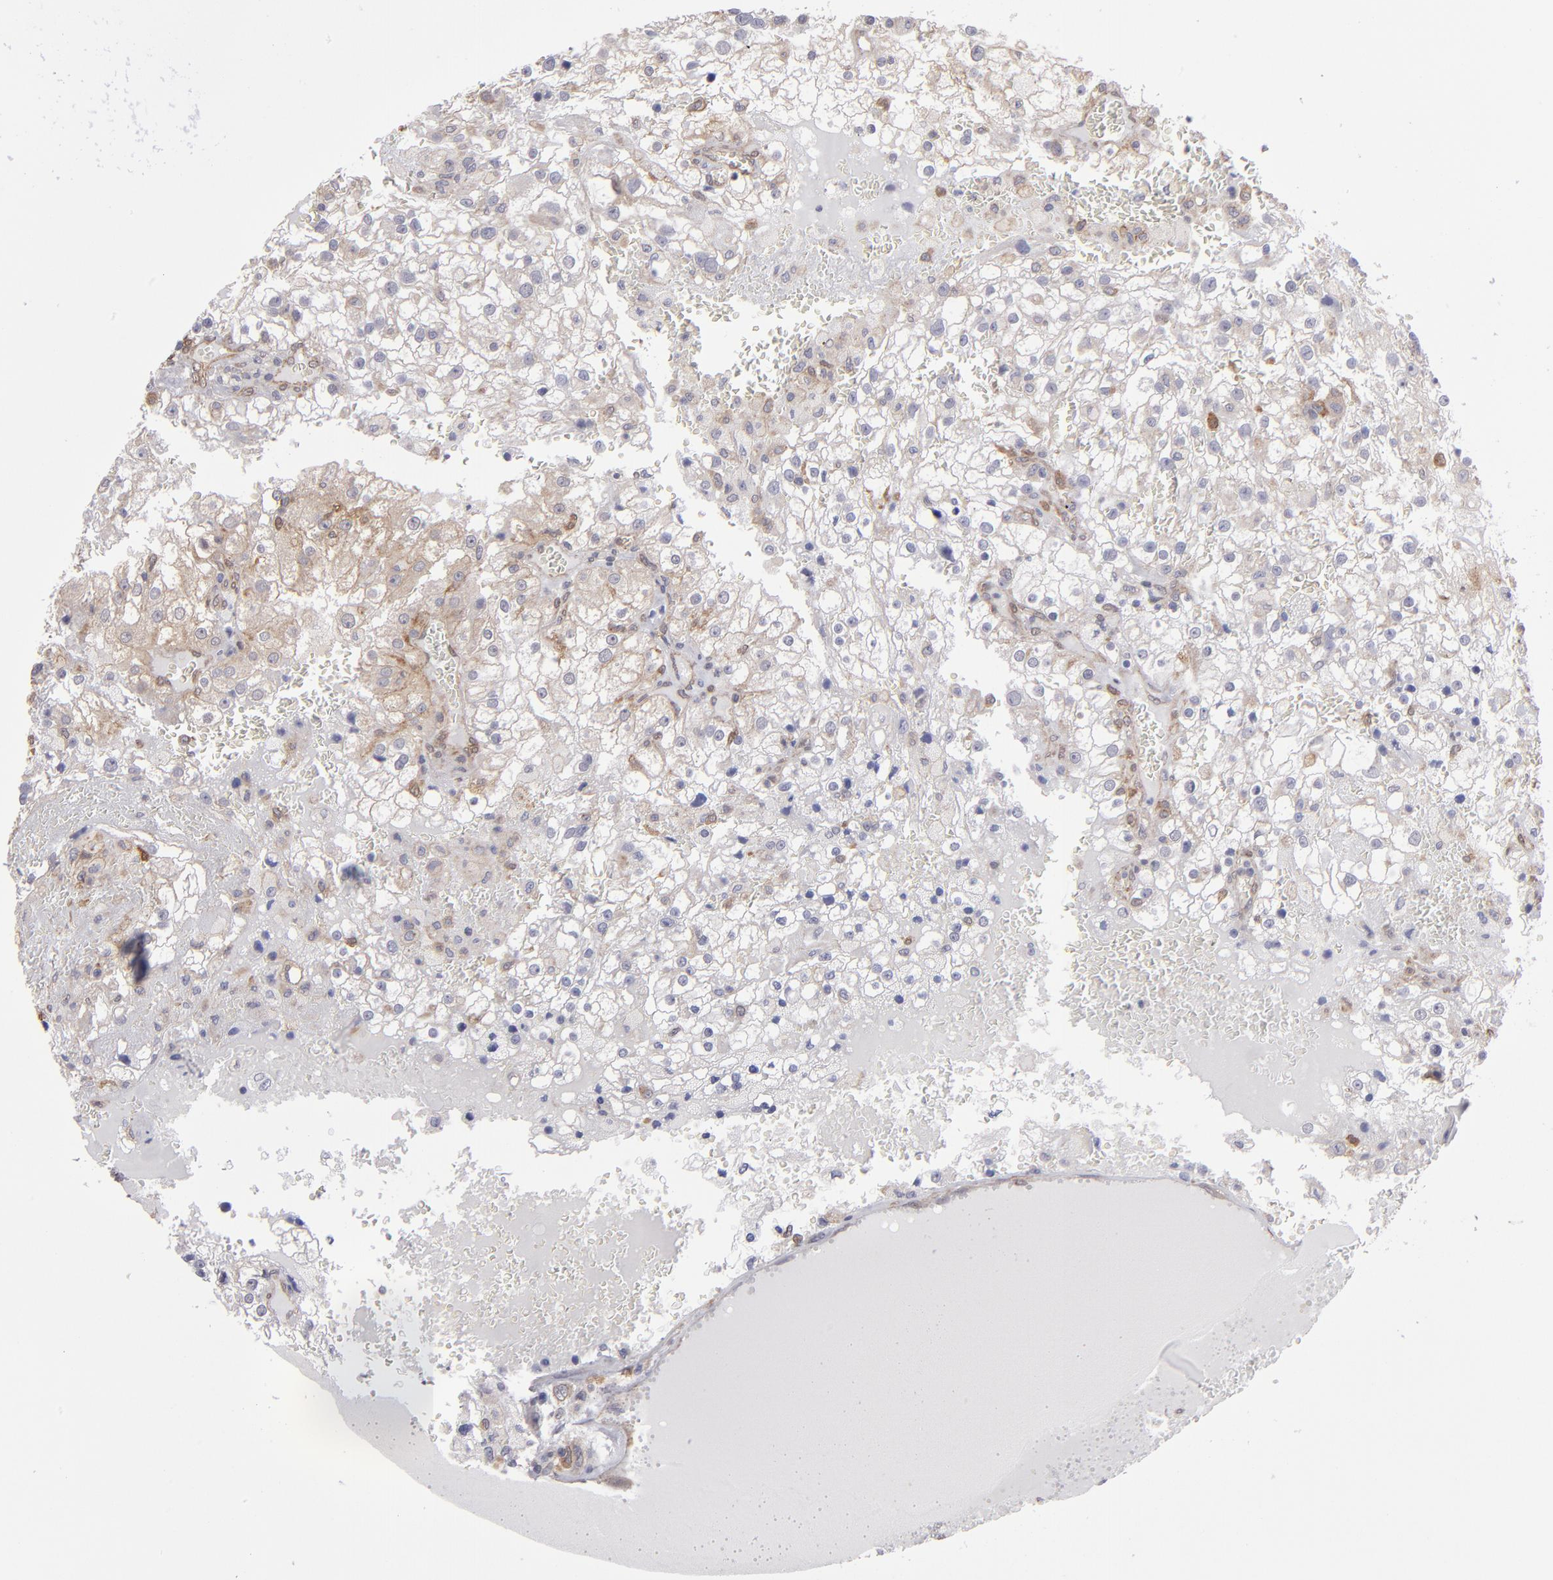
{"staining": {"intensity": "weak", "quantity": ">75%", "location": "cytoplasmic/membranous"}, "tissue": "renal cancer", "cell_type": "Tumor cells", "image_type": "cancer", "snomed": [{"axis": "morphology", "description": "Adenocarcinoma, NOS"}, {"axis": "topography", "description": "Kidney"}], "caption": "Brown immunohistochemical staining in human adenocarcinoma (renal) reveals weak cytoplasmic/membranous expression in approximately >75% of tumor cells.", "gene": "NDRG2", "patient": {"sex": "female", "age": 74}}